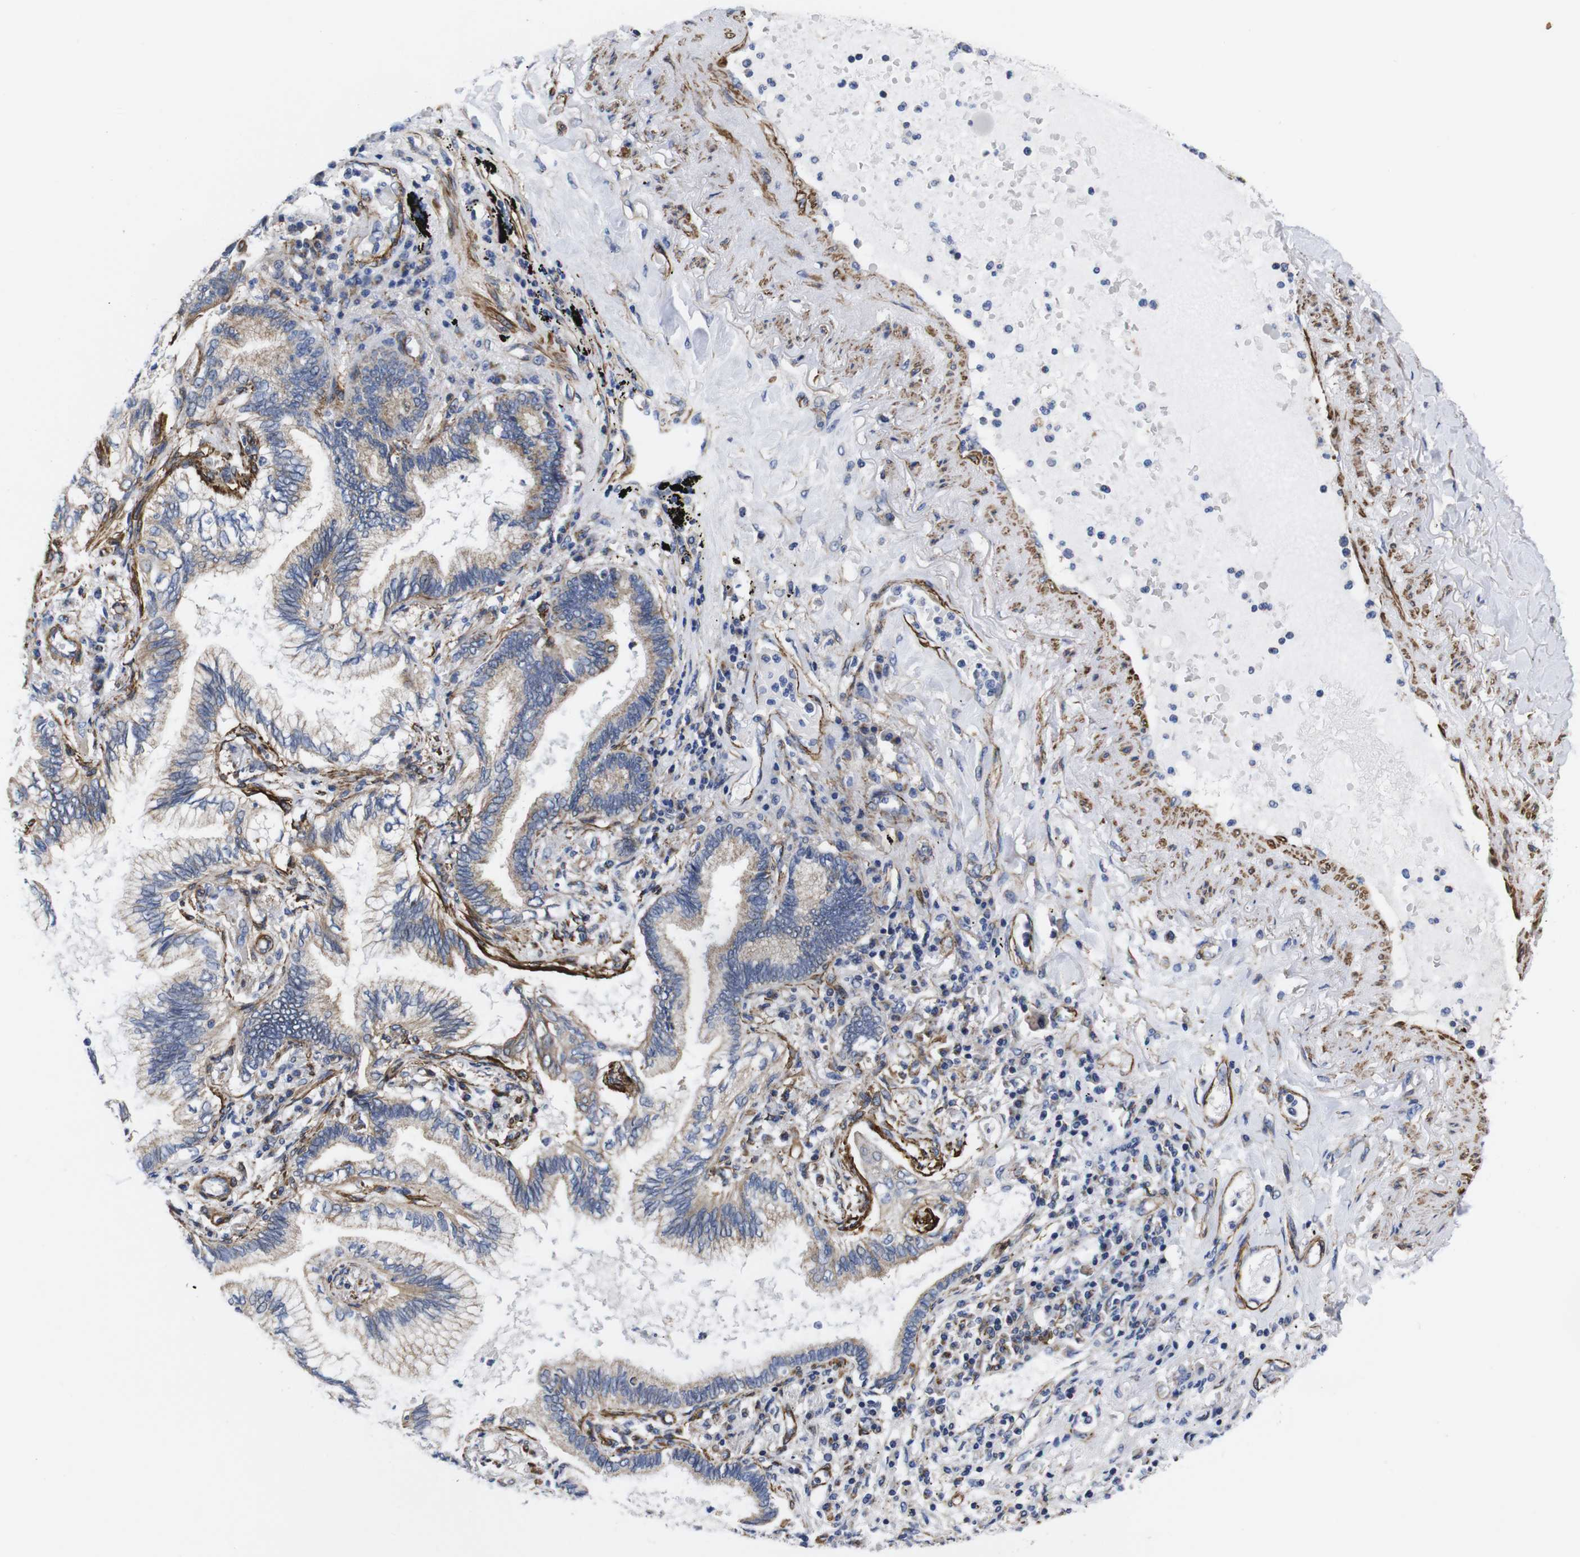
{"staining": {"intensity": "weak", "quantity": ">75%", "location": "cytoplasmic/membranous"}, "tissue": "lung cancer", "cell_type": "Tumor cells", "image_type": "cancer", "snomed": [{"axis": "morphology", "description": "Normal tissue, NOS"}, {"axis": "morphology", "description": "Adenocarcinoma, NOS"}, {"axis": "topography", "description": "Bronchus"}, {"axis": "topography", "description": "Lung"}], "caption": "Adenocarcinoma (lung) was stained to show a protein in brown. There is low levels of weak cytoplasmic/membranous expression in about >75% of tumor cells. (DAB (3,3'-diaminobenzidine) IHC, brown staining for protein, blue staining for nuclei).", "gene": "WNT10A", "patient": {"sex": "female", "age": 70}}